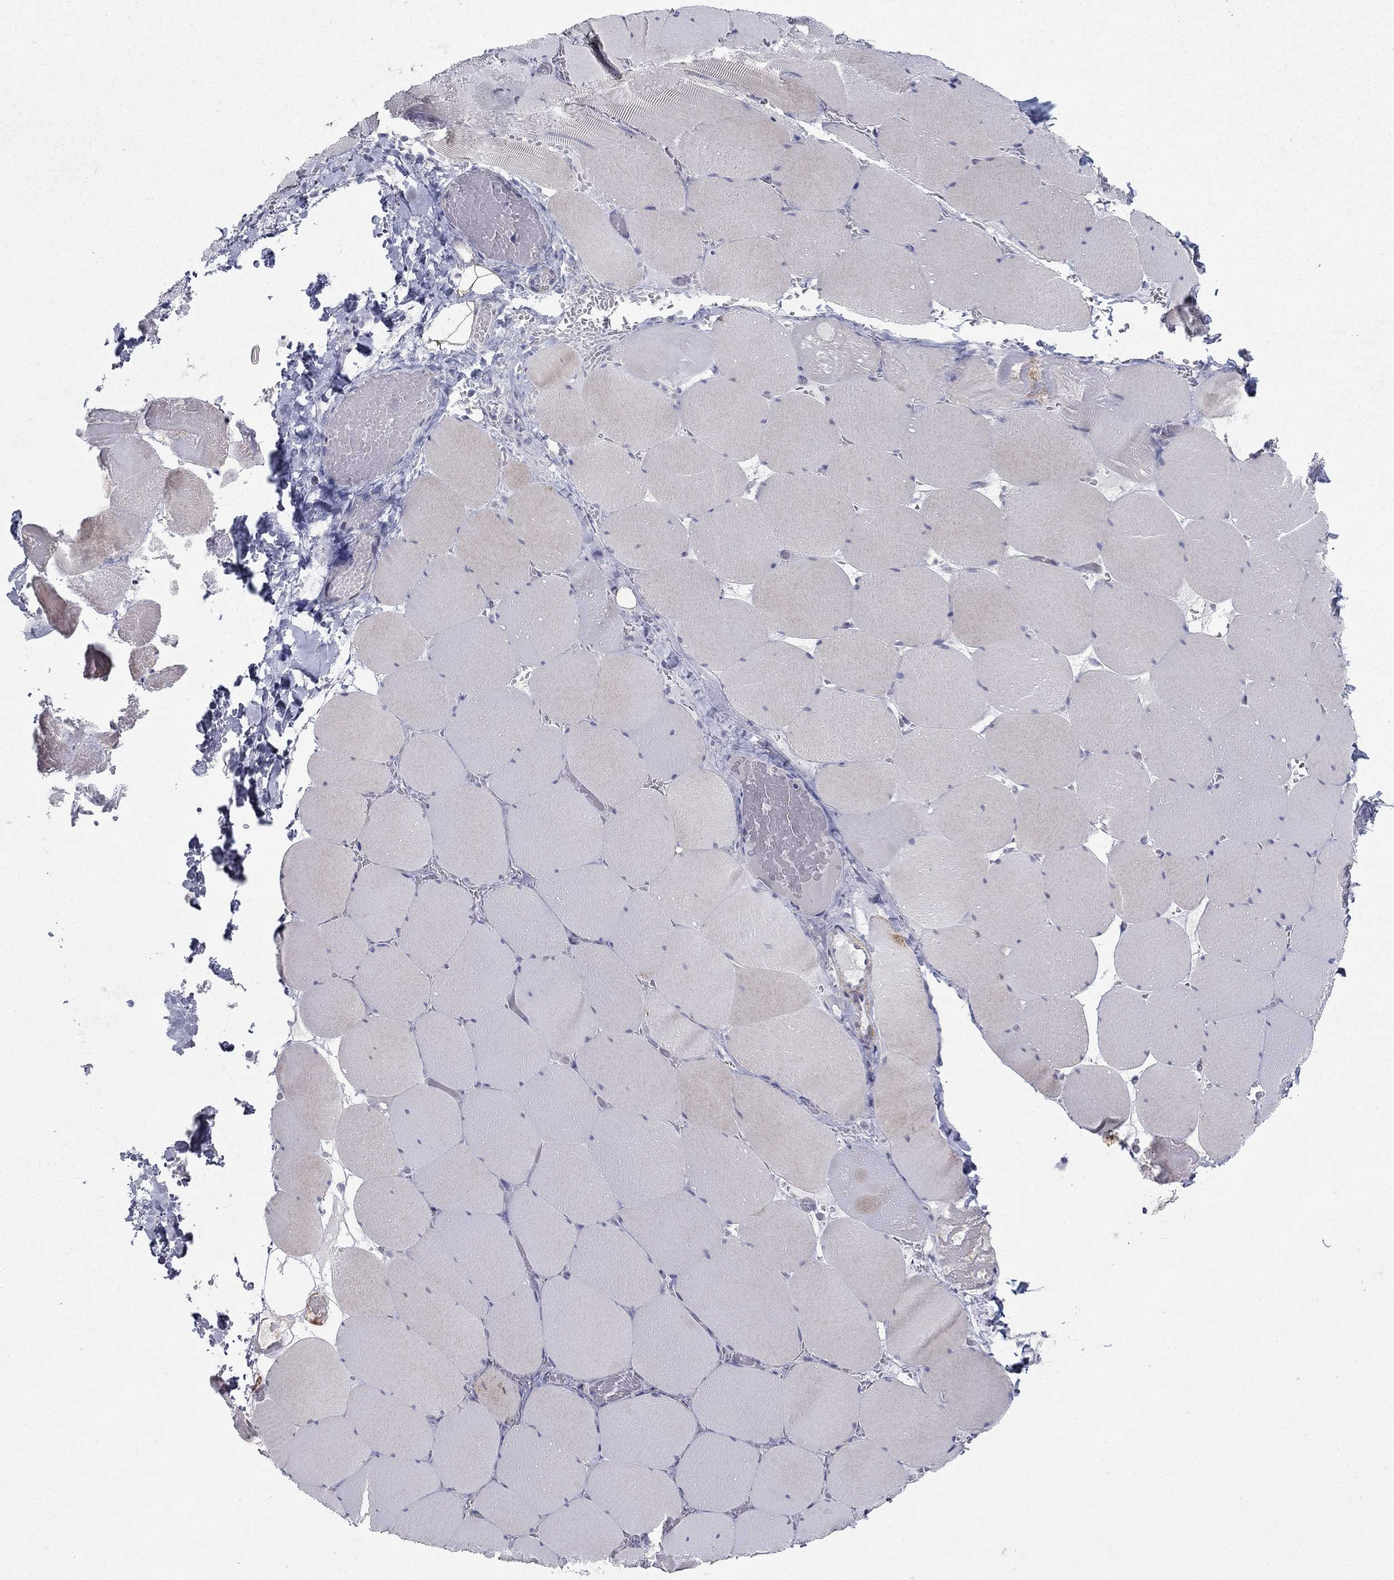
{"staining": {"intensity": "moderate", "quantity": "<25%", "location": "cytoplasmic/membranous"}, "tissue": "skeletal muscle", "cell_type": "Myocytes", "image_type": "normal", "snomed": [{"axis": "morphology", "description": "Normal tissue, NOS"}, {"axis": "morphology", "description": "Malignant melanoma, Metastatic site"}, {"axis": "topography", "description": "Skeletal muscle"}], "caption": "An image of skeletal muscle stained for a protein shows moderate cytoplasmic/membranous brown staining in myocytes. Nuclei are stained in blue.", "gene": "NTRK2", "patient": {"sex": "male", "age": 50}}